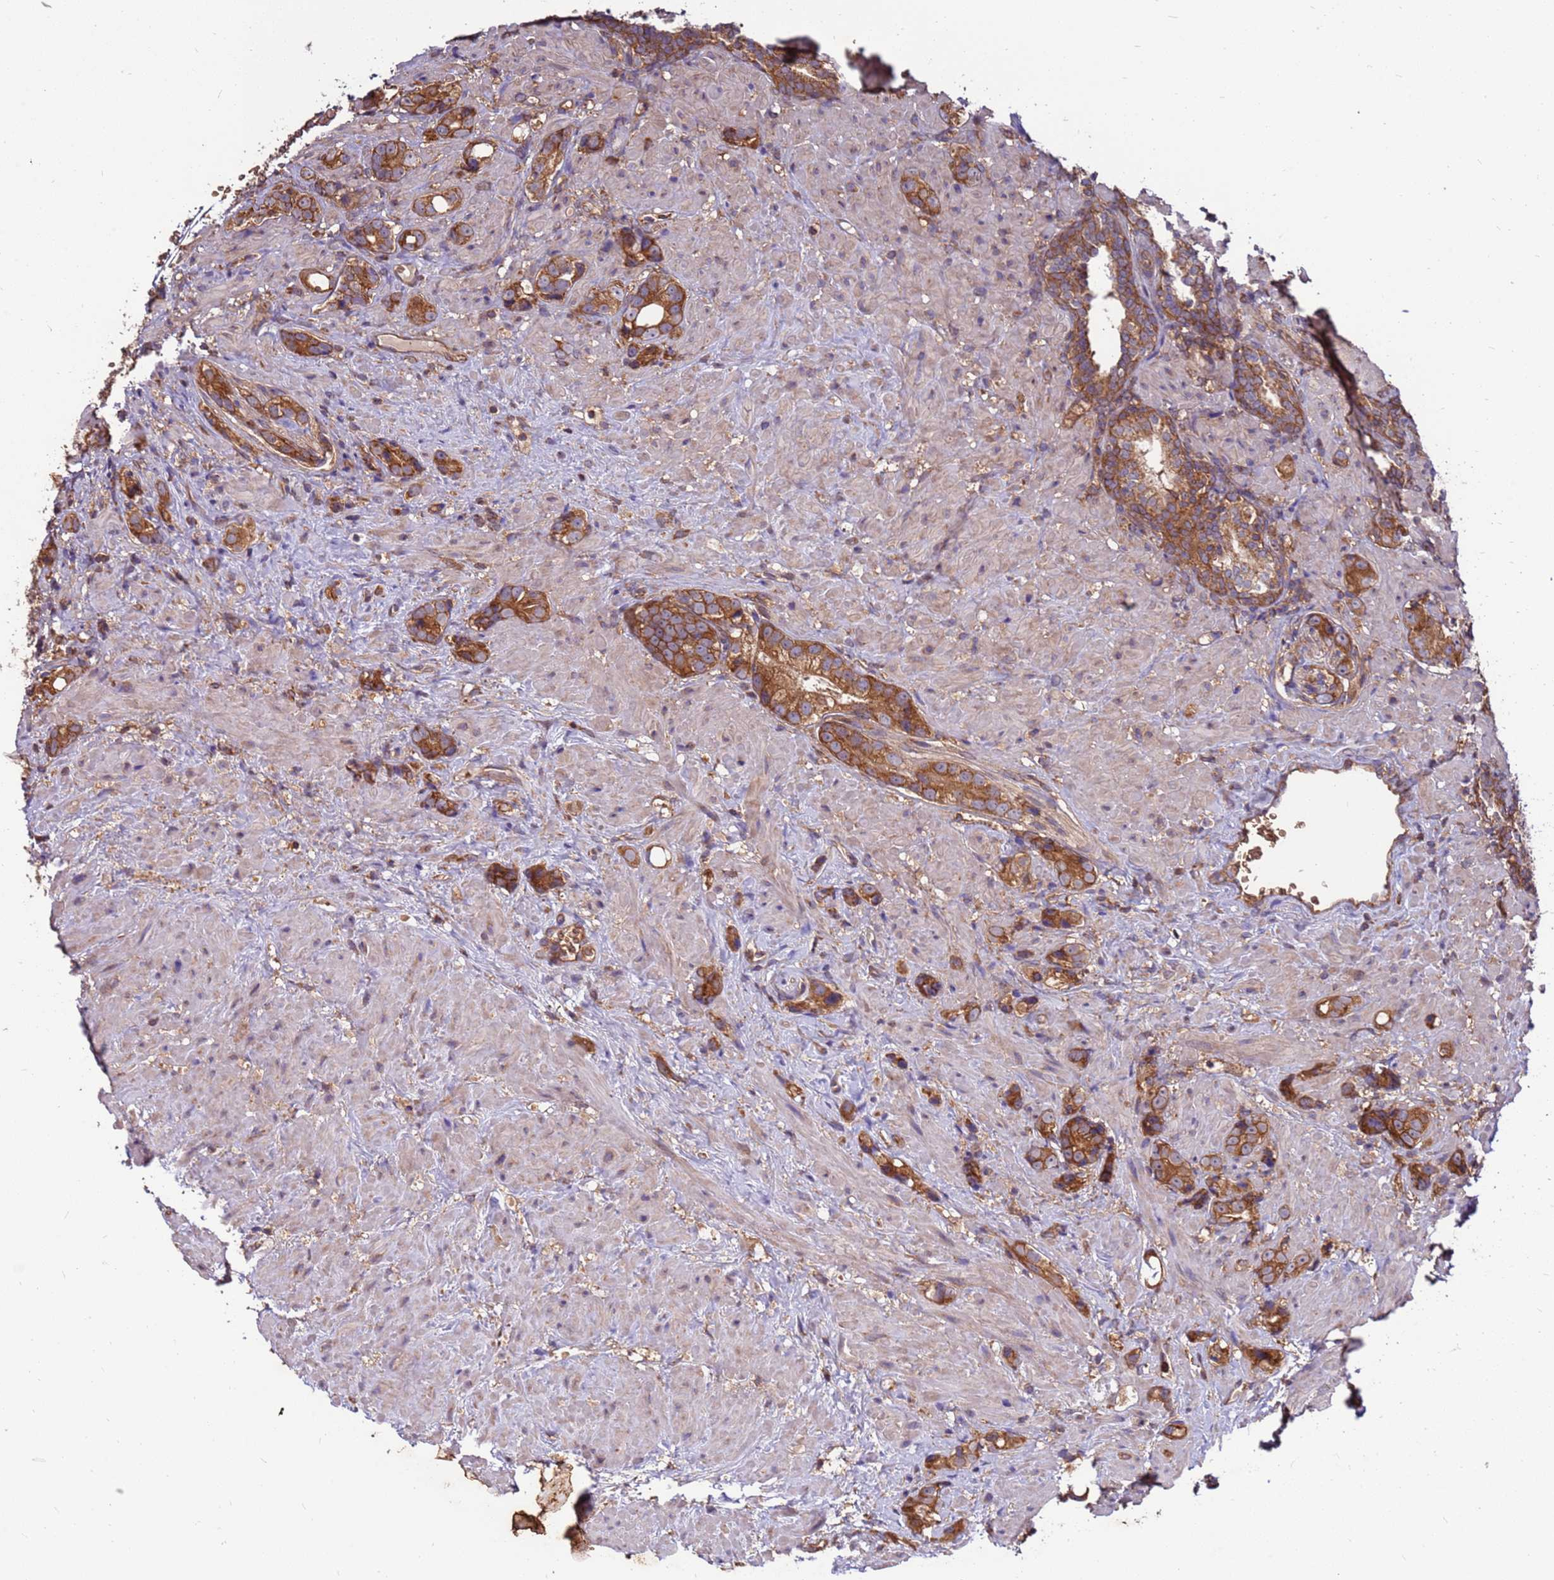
{"staining": {"intensity": "strong", "quantity": ">75%", "location": "cytoplasmic/membranous"}, "tissue": "prostate cancer", "cell_type": "Tumor cells", "image_type": "cancer", "snomed": [{"axis": "morphology", "description": "Adenocarcinoma, High grade"}, {"axis": "topography", "description": "Prostate"}], "caption": "Protein expression analysis of prostate high-grade adenocarcinoma shows strong cytoplasmic/membranous staining in approximately >75% of tumor cells.", "gene": "SLC44A5", "patient": {"sex": "male", "age": 63}}